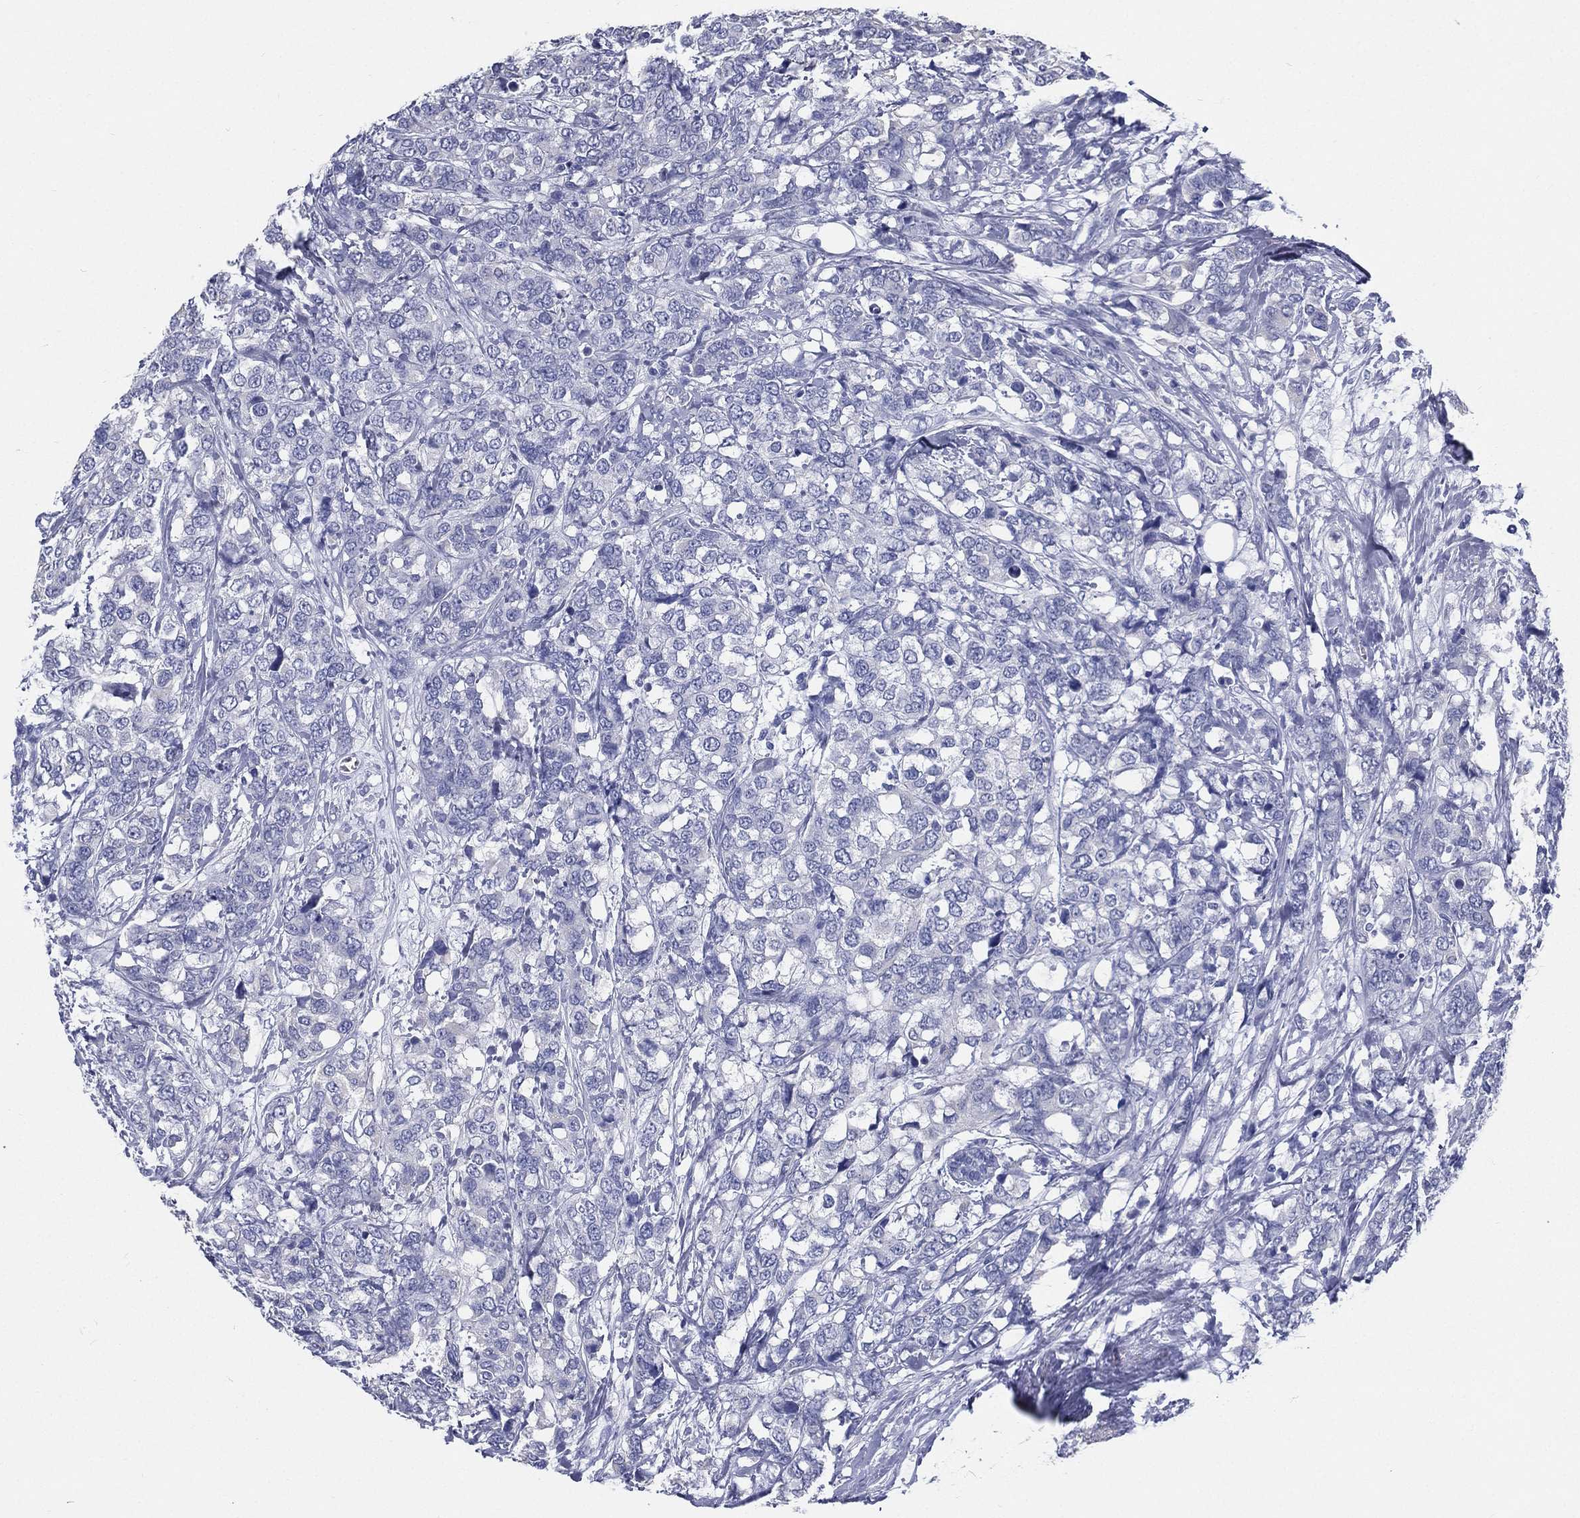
{"staining": {"intensity": "negative", "quantity": "none", "location": "none"}, "tissue": "breast cancer", "cell_type": "Tumor cells", "image_type": "cancer", "snomed": [{"axis": "morphology", "description": "Lobular carcinoma"}, {"axis": "topography", "description": "Breast"}], "caption": "Tumor cells are negative for protein expression in human lobular carcinoma (breast).", "gene": "RSPH4A", "patient": {"sex": "female", "age": 59}}